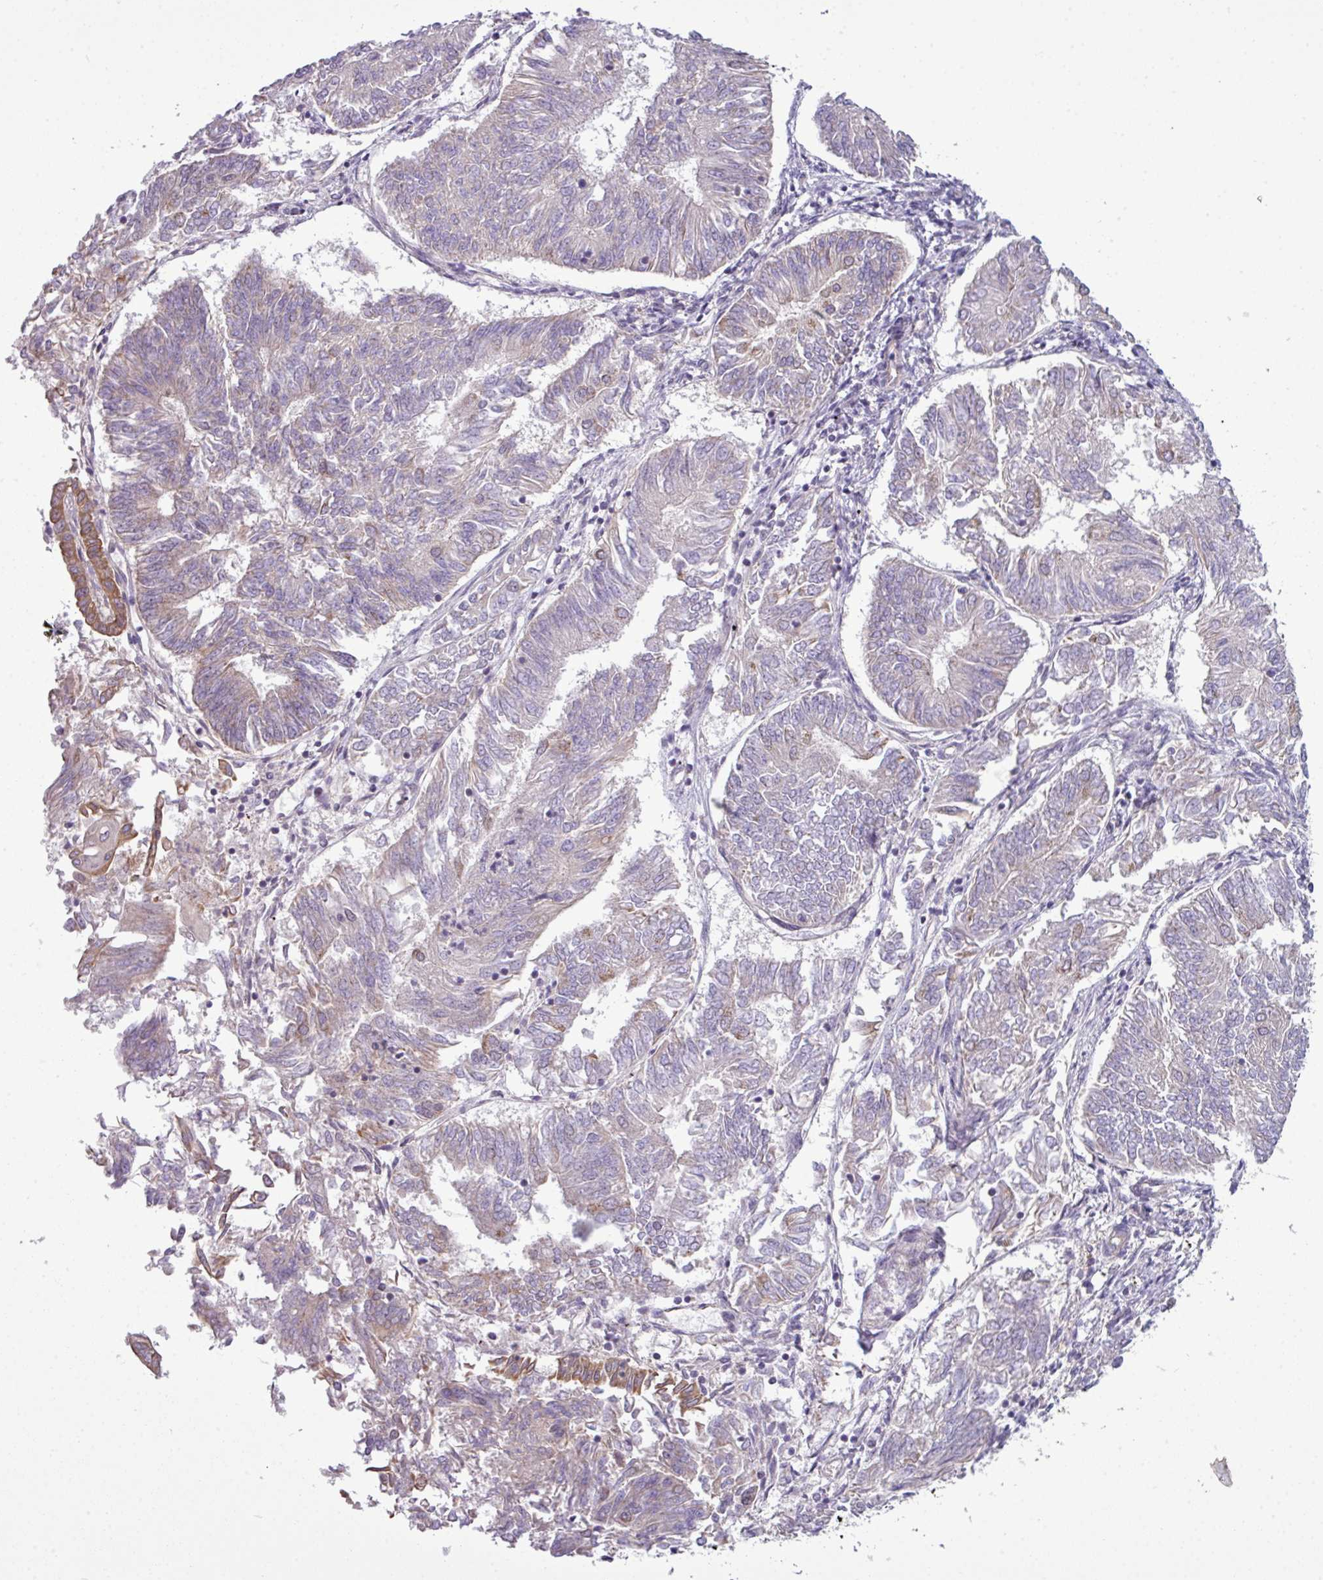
{"staining": {"intensity": "weak", "quantity": "<25%", "location": "cytoplasmic/membranous"}, "tissue": "endometrial cancer", "cell_type": "Tumor cells", "image_type": "cancer", "snomed": [{"axis": "morphology", "description": "Adenocarcinoma, NOS"}, {"axis": "topography", "description": "Endometrium"}], "caption": "DAB immunohistochemical staining of endometrial cancer reveals no significant positivity in tumor cells.", "gene": "ZNF217", "patient": {"sex": "female", "age": 58}}